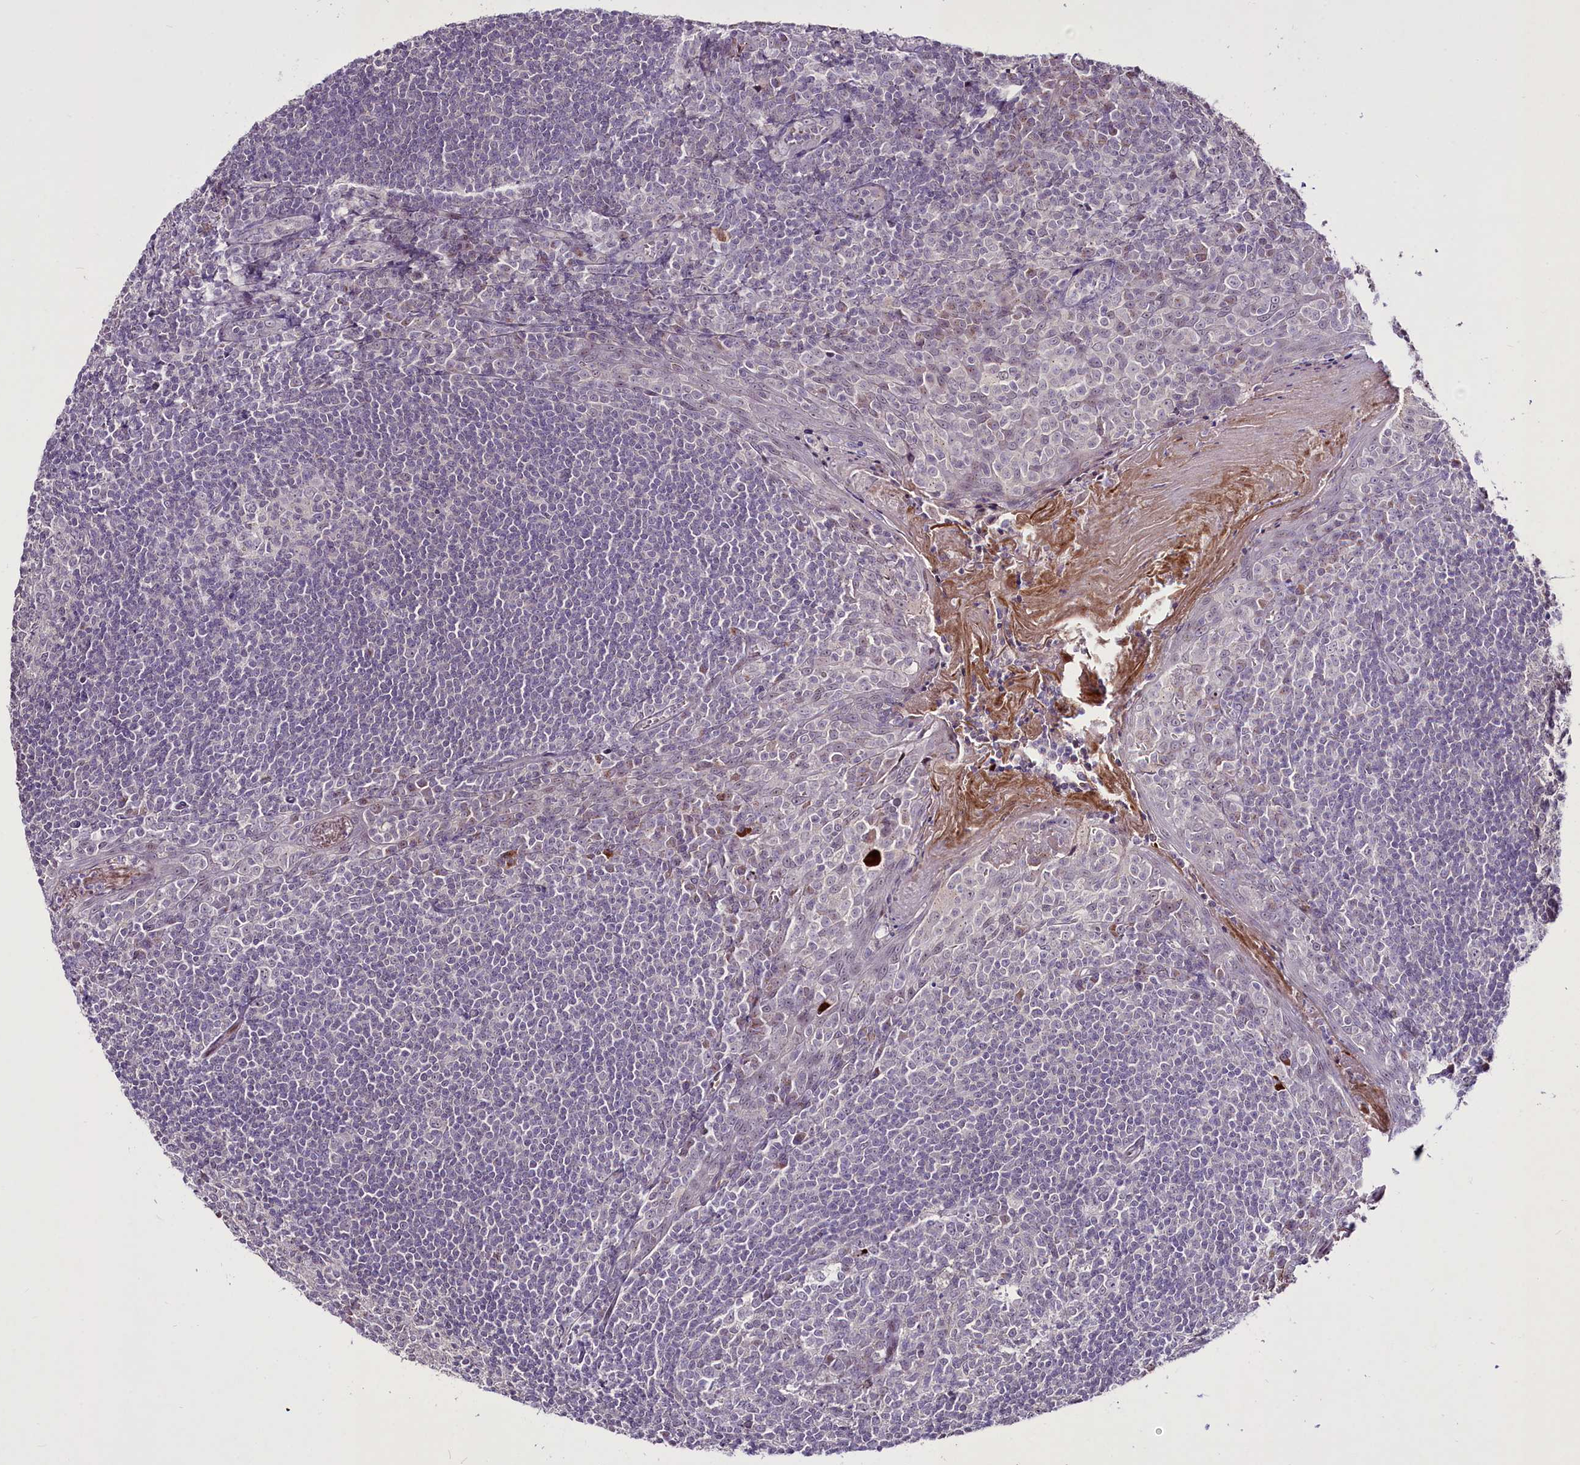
{"staining": {"intensity": "negative", "quantity": "none", "location": "none"}, "tissue": "tonsil", "cell_type": "Germinal center cells", "image_type": "normal", "snomed": [{"axis": "morphology", "description": "Normal tissue, NOS"}, {"axis": "topography", "description": "Tonsil"}], "caption": "The IHC photomicrograph has no significant expression in germinal center cells of tonsil.", "gene": "SUSD3", "patient": {"sex": "male", "age": 27}}